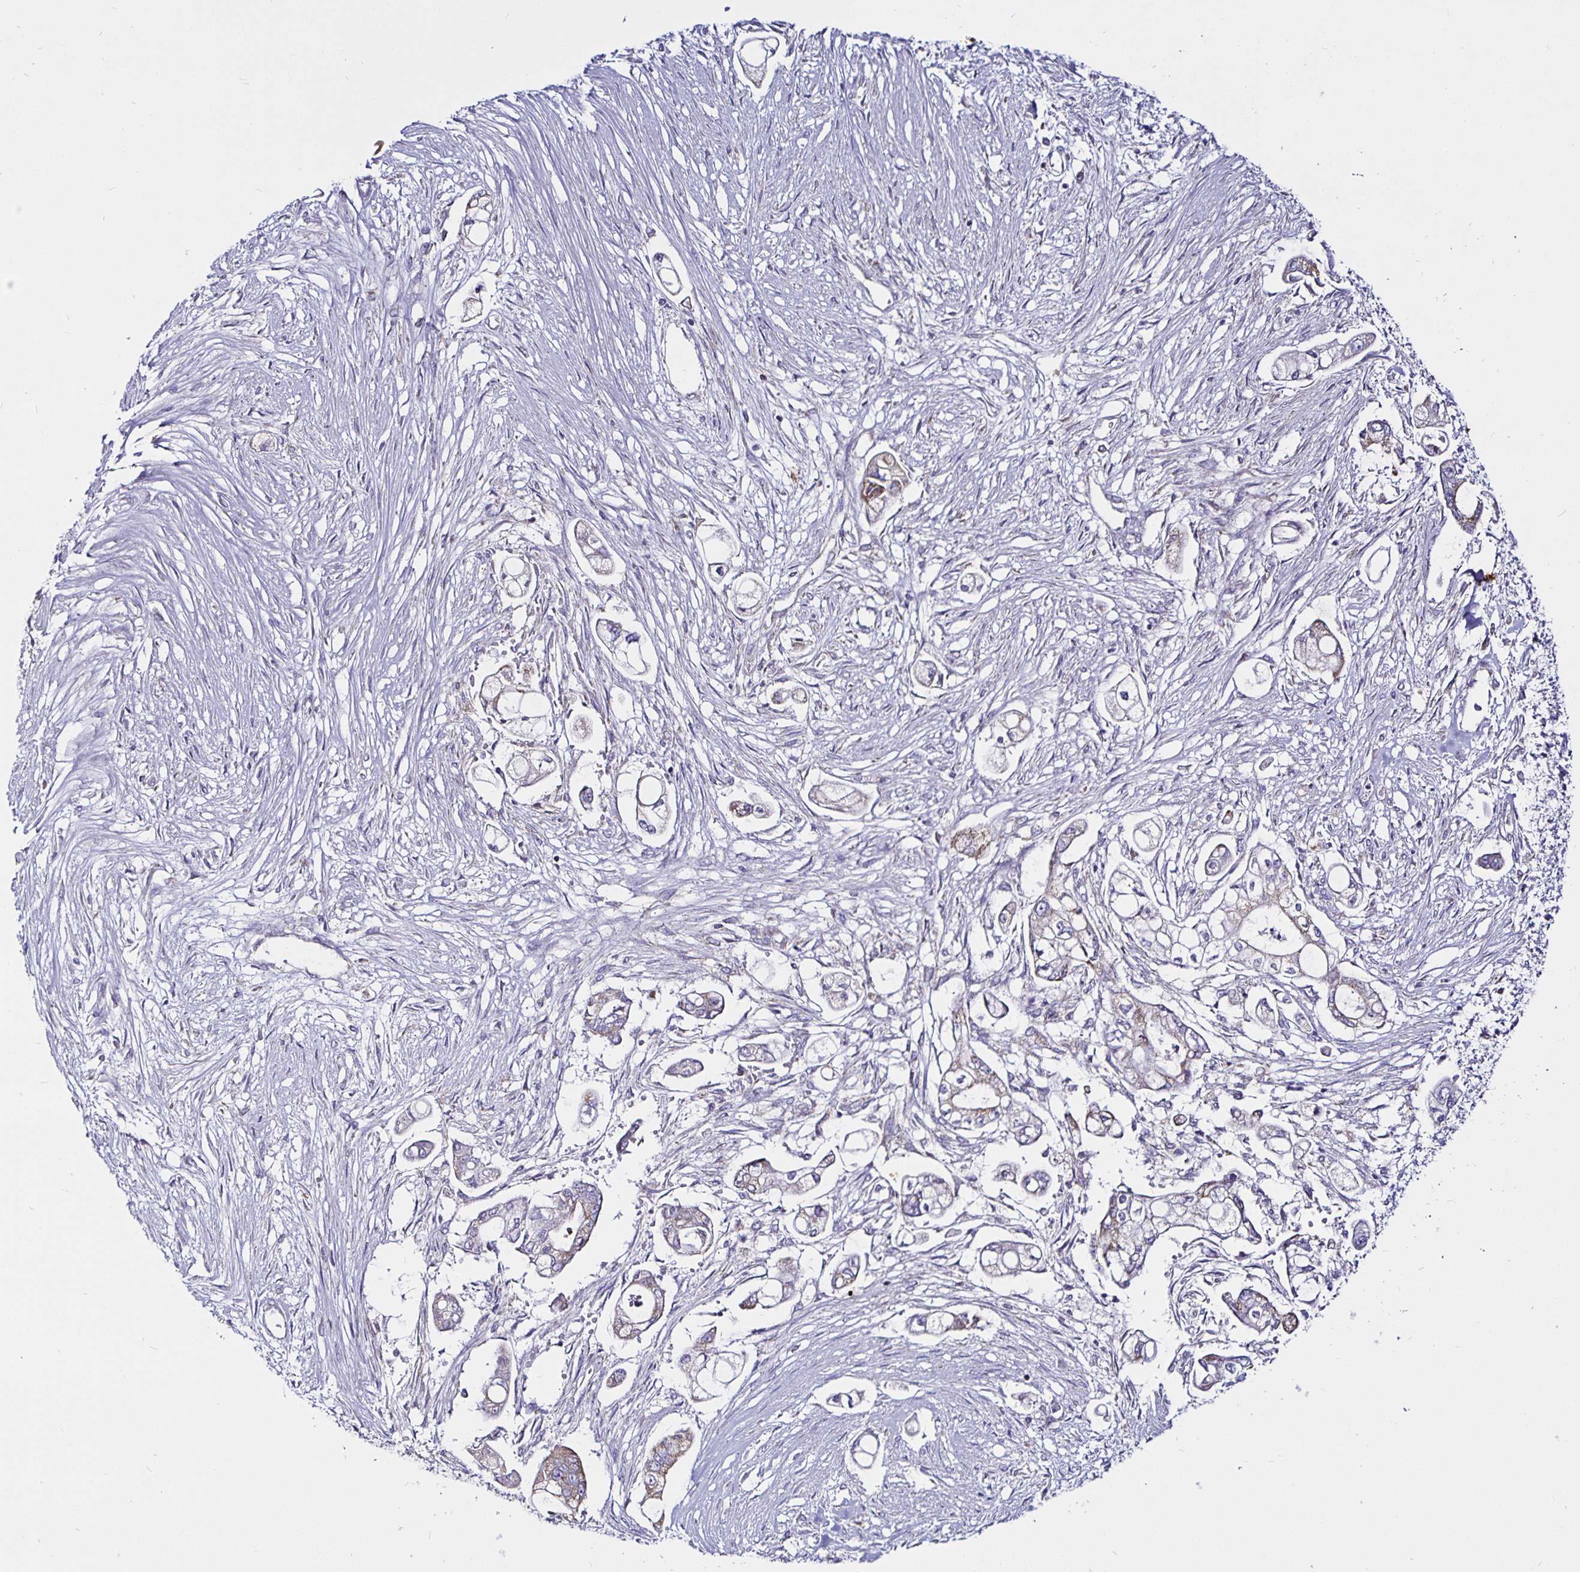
{"staining": {"intensity": "weak", "quantity": "<25%", "location": "cytoplasmic/membranous"}, "tissue": "pancreatic cancer", "cell_type": "Tumor cells", "image_type": "cancer", "snomed": [{"axis": "morphology", "description": "Adenocarcinoma, NOS"}, {"axis": "topography", "description": "Pancreas"}], "caption": "IHC micrograph of neoplastic tissue: human pancreatic cancer stained with DAB displays no significant protein staining in tumor cells. (DAB (3,3'-diaminobenzidine) IHC with hematoxylin counter stain).", "gene": "PGAM2", "patient": {"sex": "female", "age": 69}}